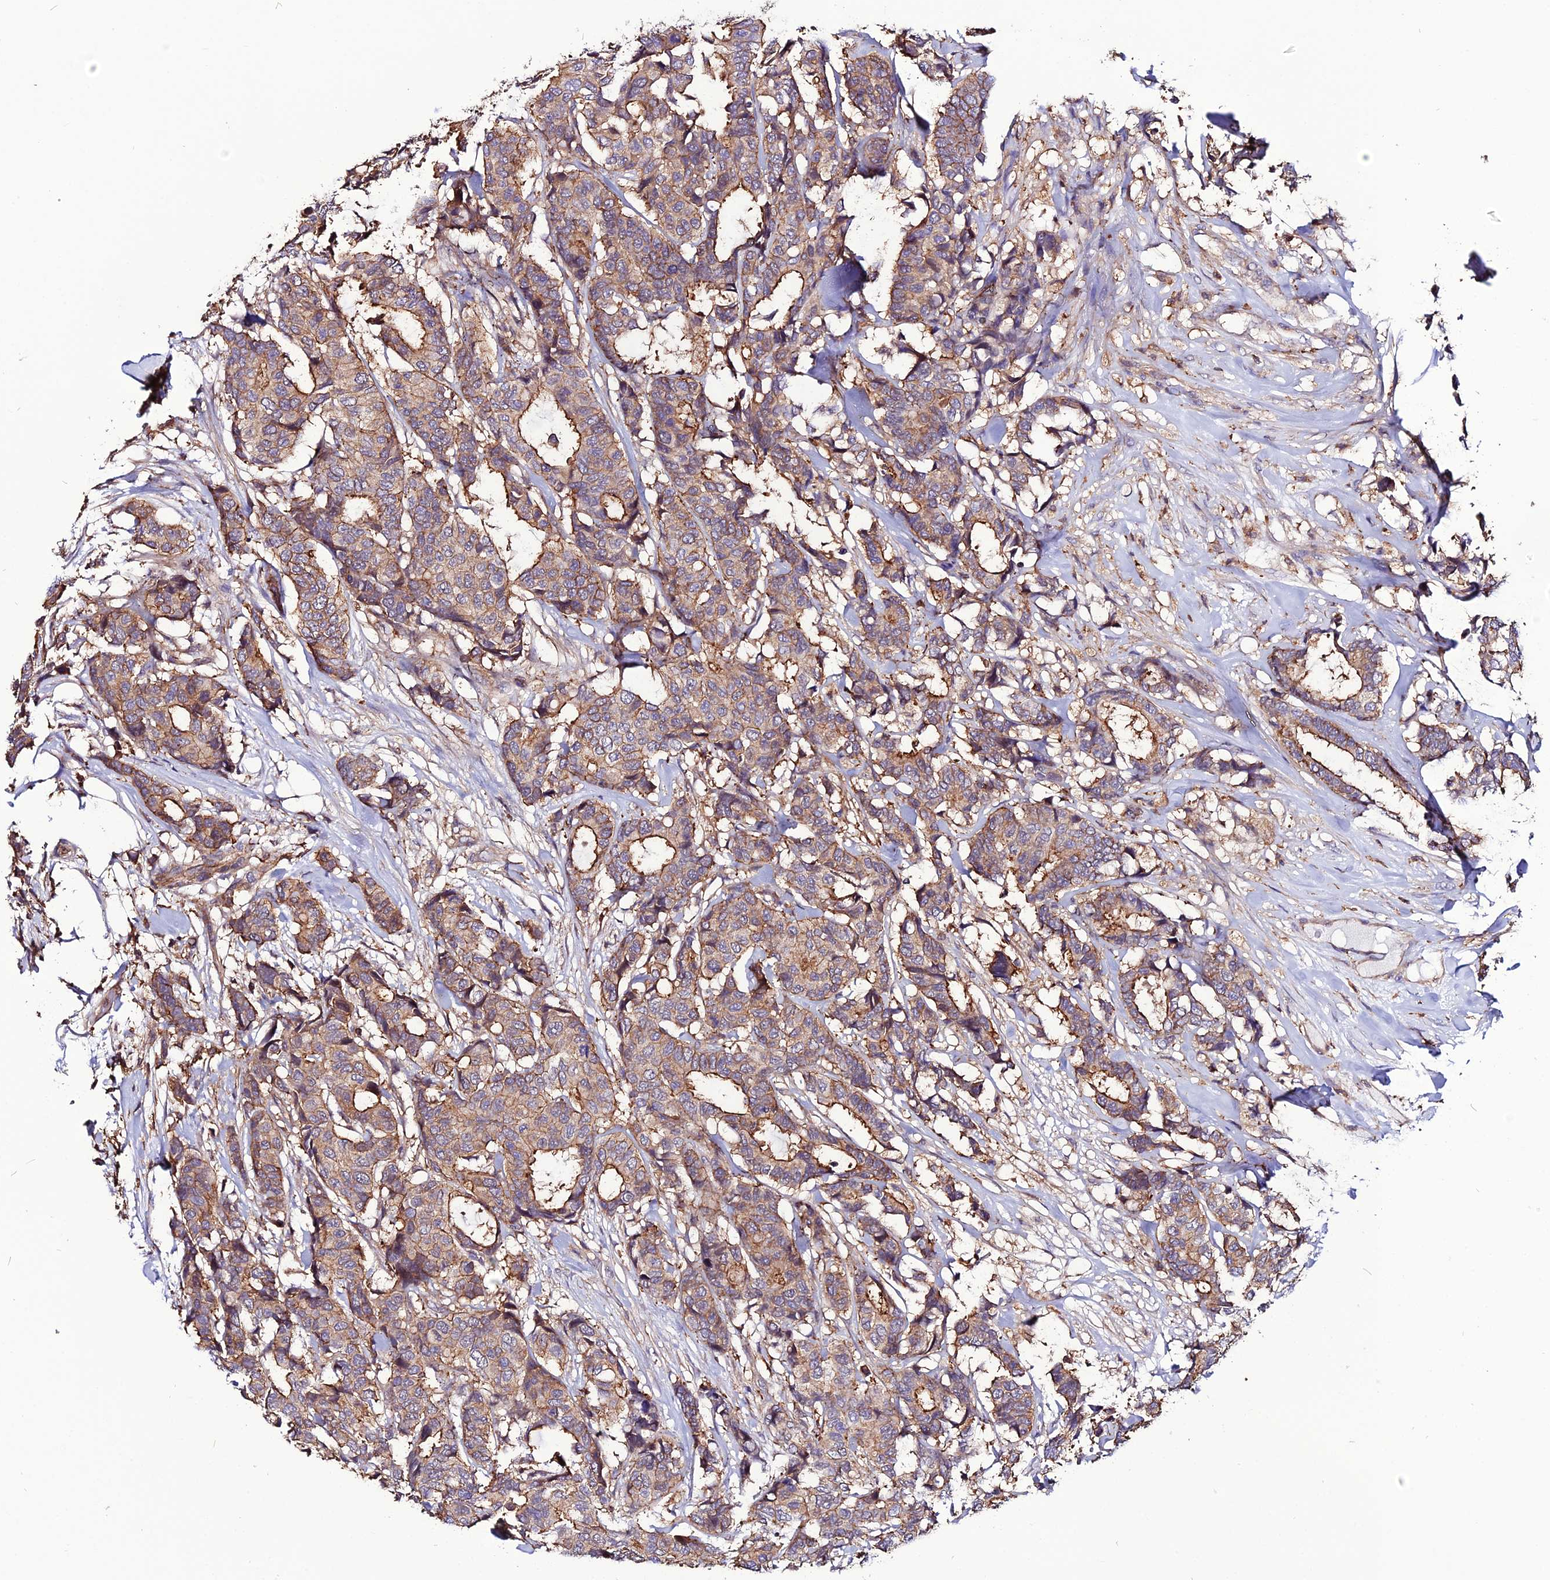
{"staining": {"intensity": "moderate", "quantity": ">75%", "location": "cytoplasmic/membranous"}, "tissue": "breast cancer", "cell_type": "Tumor cells", "image_type": "cancer", "snomed": [{"axis": "morphology", "description": "Duct carcinoma"}, {"axis": "topography", "description": "Breast"}], "caption": "This is an image of IHC staining of breast invasive ductal carcinoma, which shows moderate positivity in the cytoplasmic/membranous of tumor cells.", "gene": "USP17L15", "patient": {"sex": "female", "age": 87}}